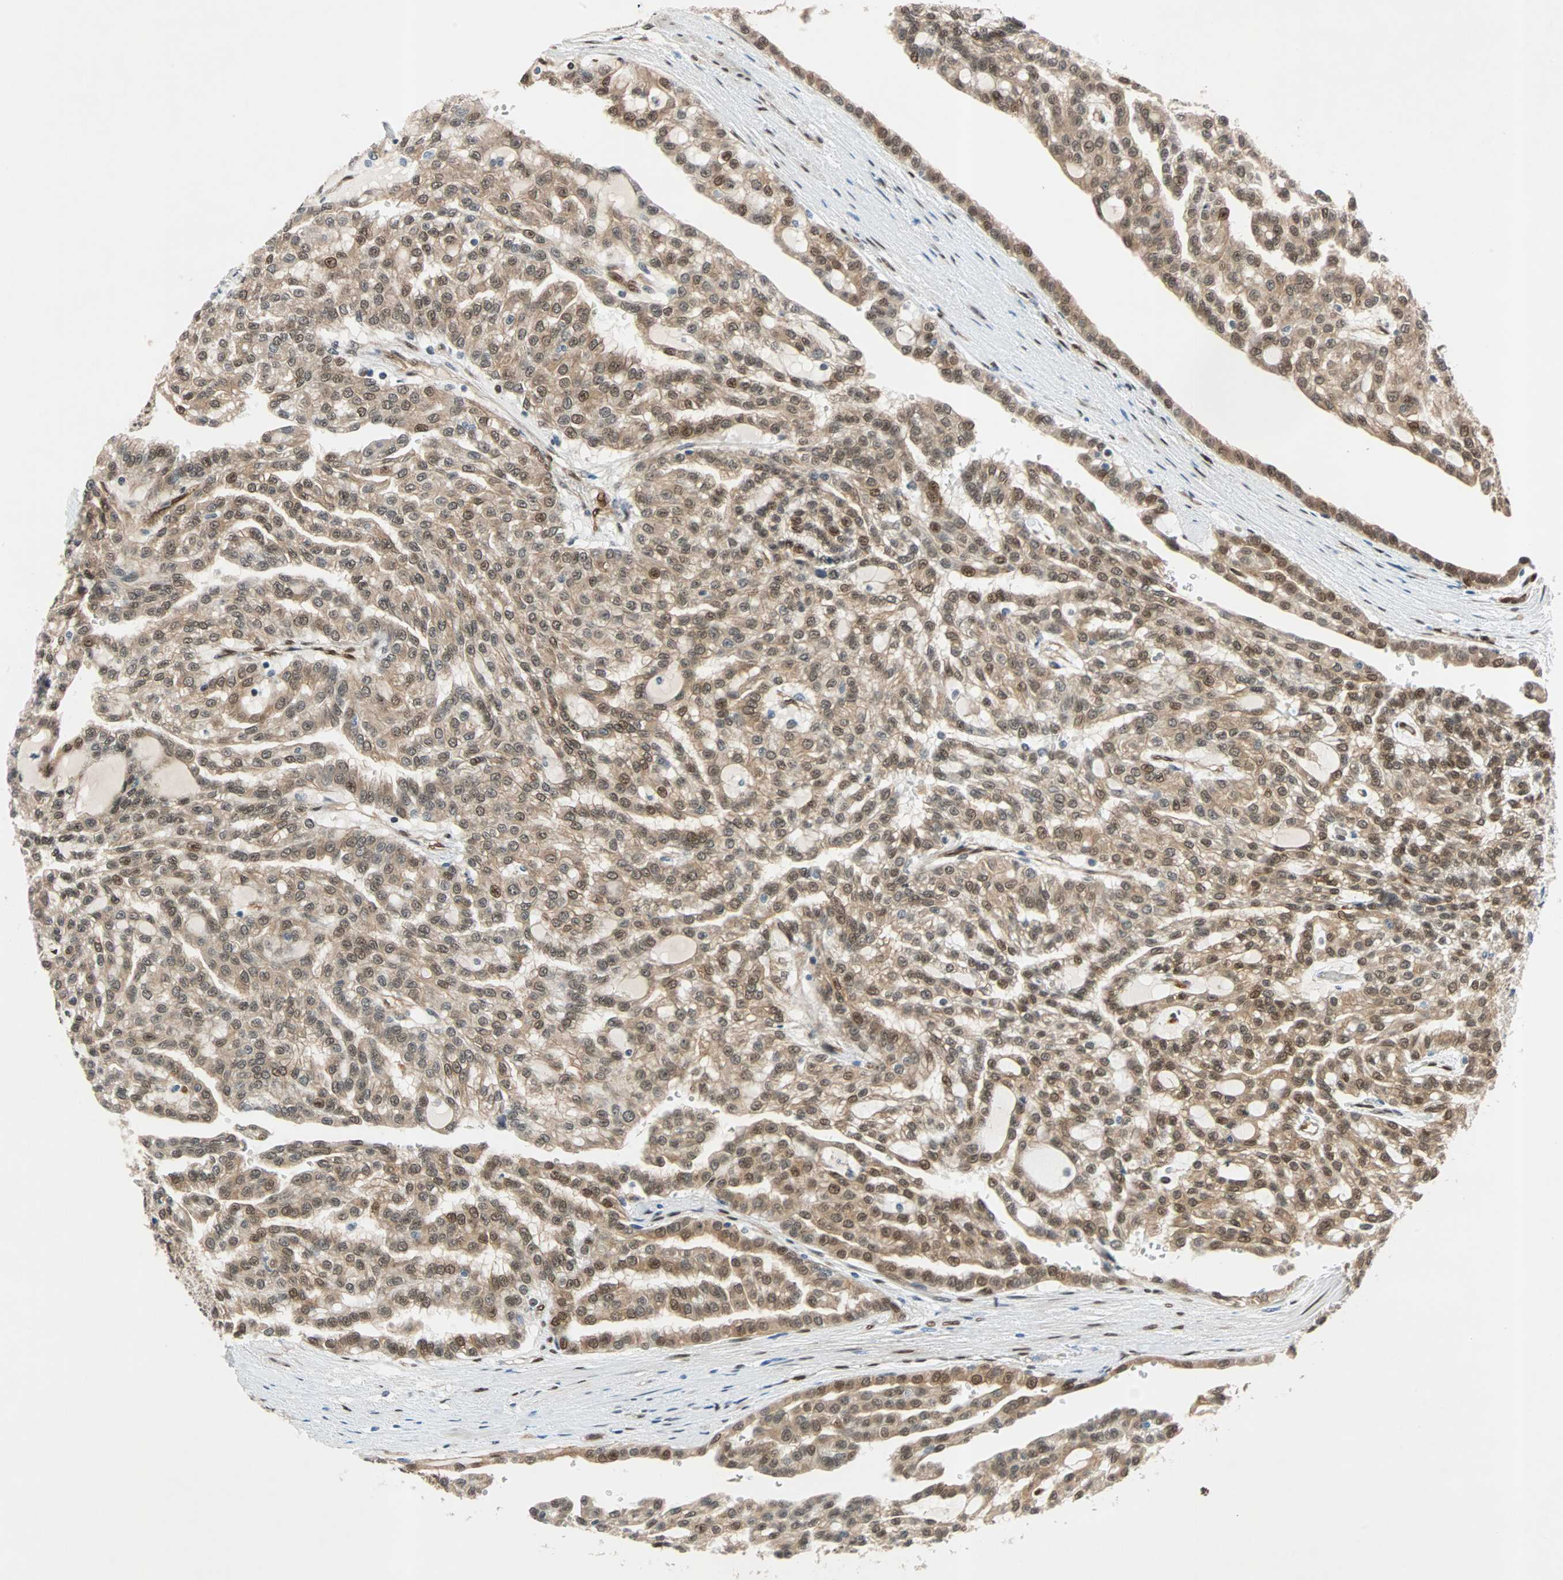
{"staining": {"intensity": "moderate", "quantity": ">75%", "location": "cytoplasmic/membranous,nuclear"}, "tissue": "renal cancer", "cell_type": "Tumor cells", "image_type": "cancer", "snomed": [{"axis": "morphology", "description": "Adenocarcinoma, NOS"}, {"axis": "topography", "description": "Kidney"}], "caption": "Immunohistochemical staining of human renal cancer (adenocarcinoma) exhibits moderate cytoplasmic/membranous and nuclear protein positivity in approximately >75% of tumor cells. (Stains: DAB in brown, nuclei in blue, Microscopy: brightfield microscopy at high magnification).", "gene": "WWTR1", "patient": {"sex": "male", "age": 63}}